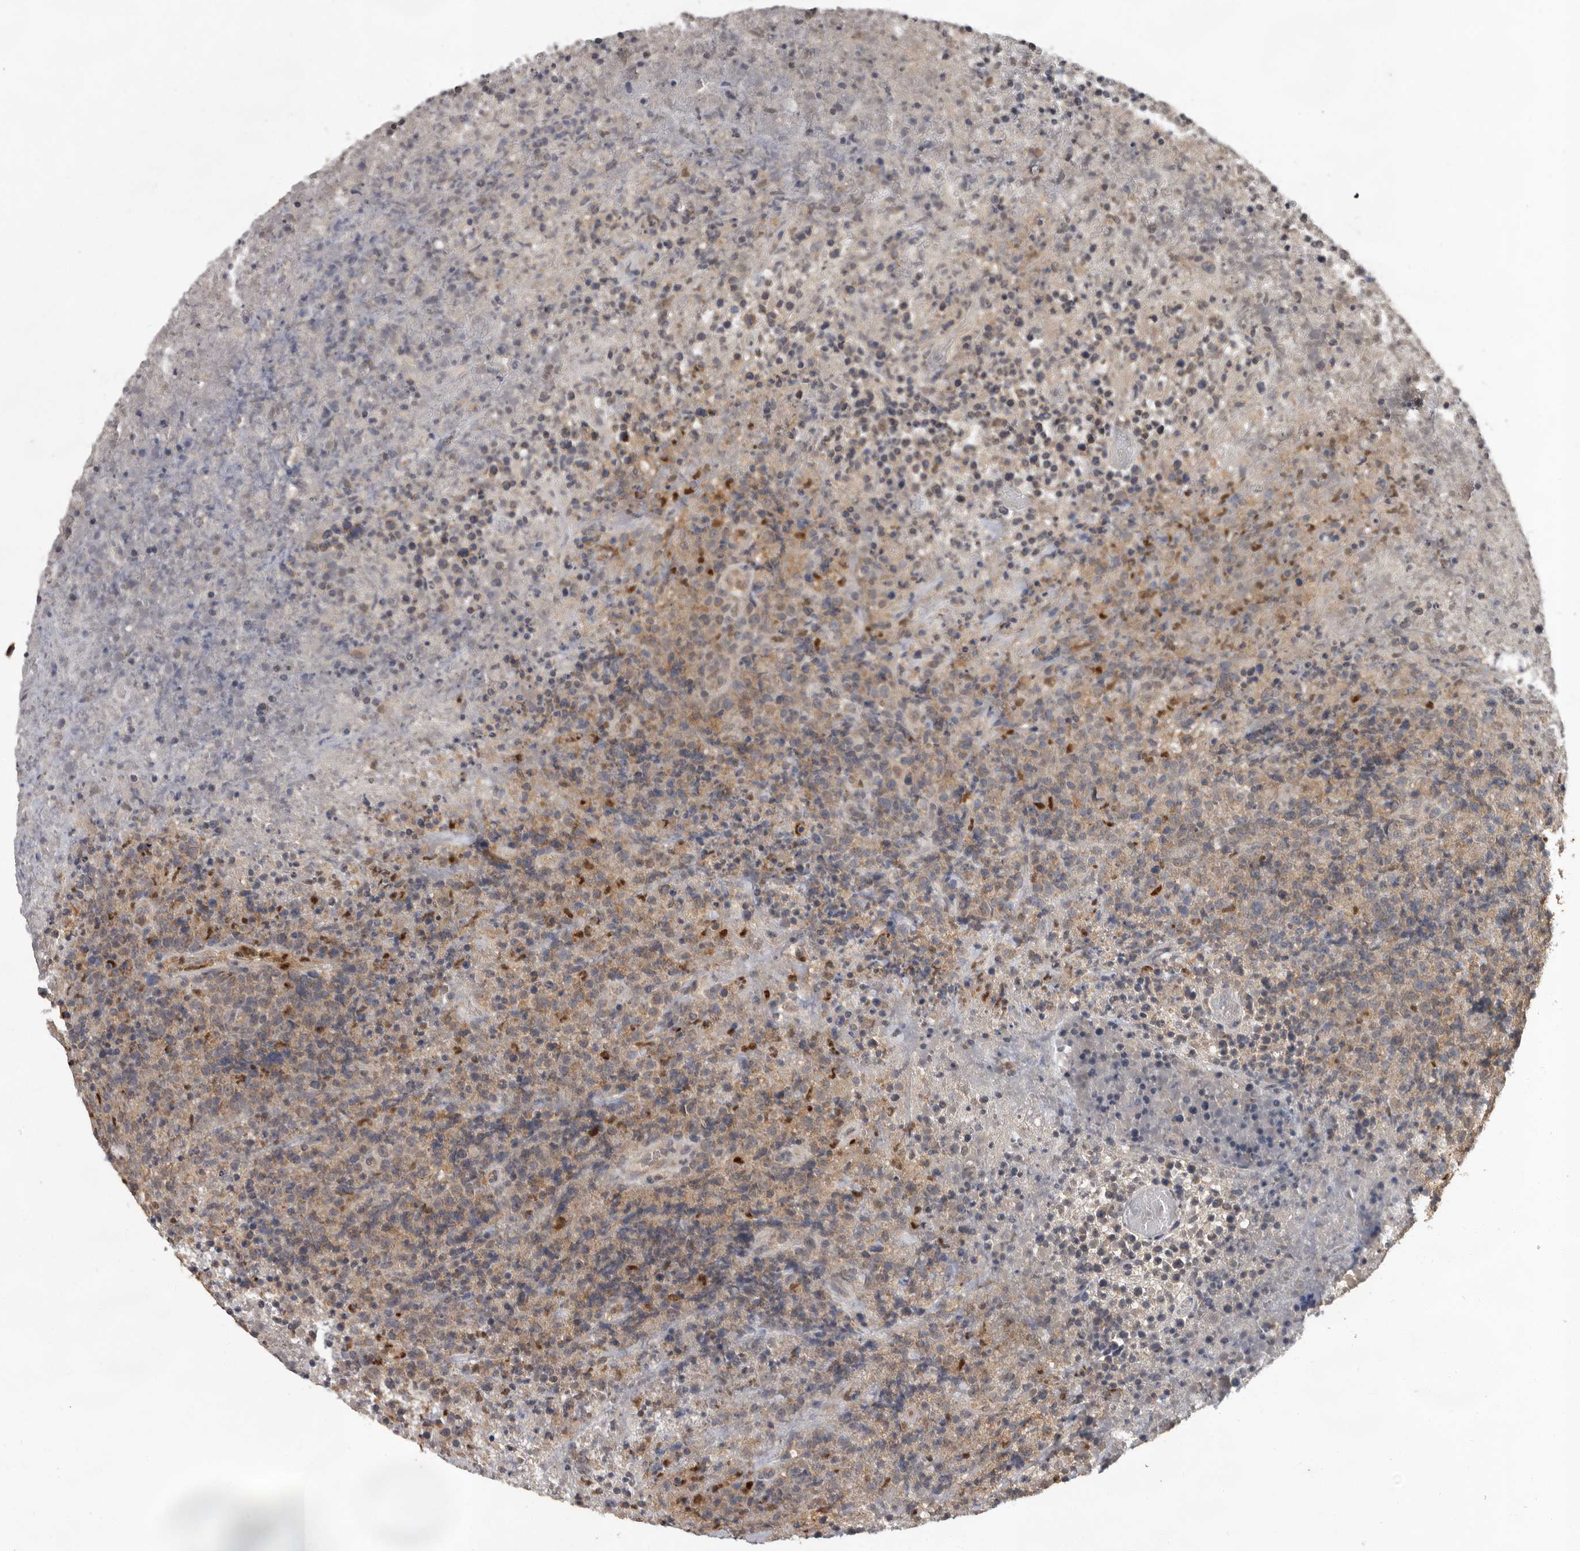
{"staining": {"intensity": "negative", "quantity": "none", "location": "none"}, "tissue": "lymphoma", "cell_type": "Tumor cells", "image_type": "cancer", "snomed": [{"axis": "morphology", "description": "Malignant lymphoma, non-Hodgkin's type, High grade"}, {"axis": "topography", "description": "Lymph node"}], "caption": "This is a micrograph of immunohistochemistry staining of lymphoma, which shows no staining in tumor cells.", "gene": "MTF1", "patient": {"sex": "male", "age": 13}}